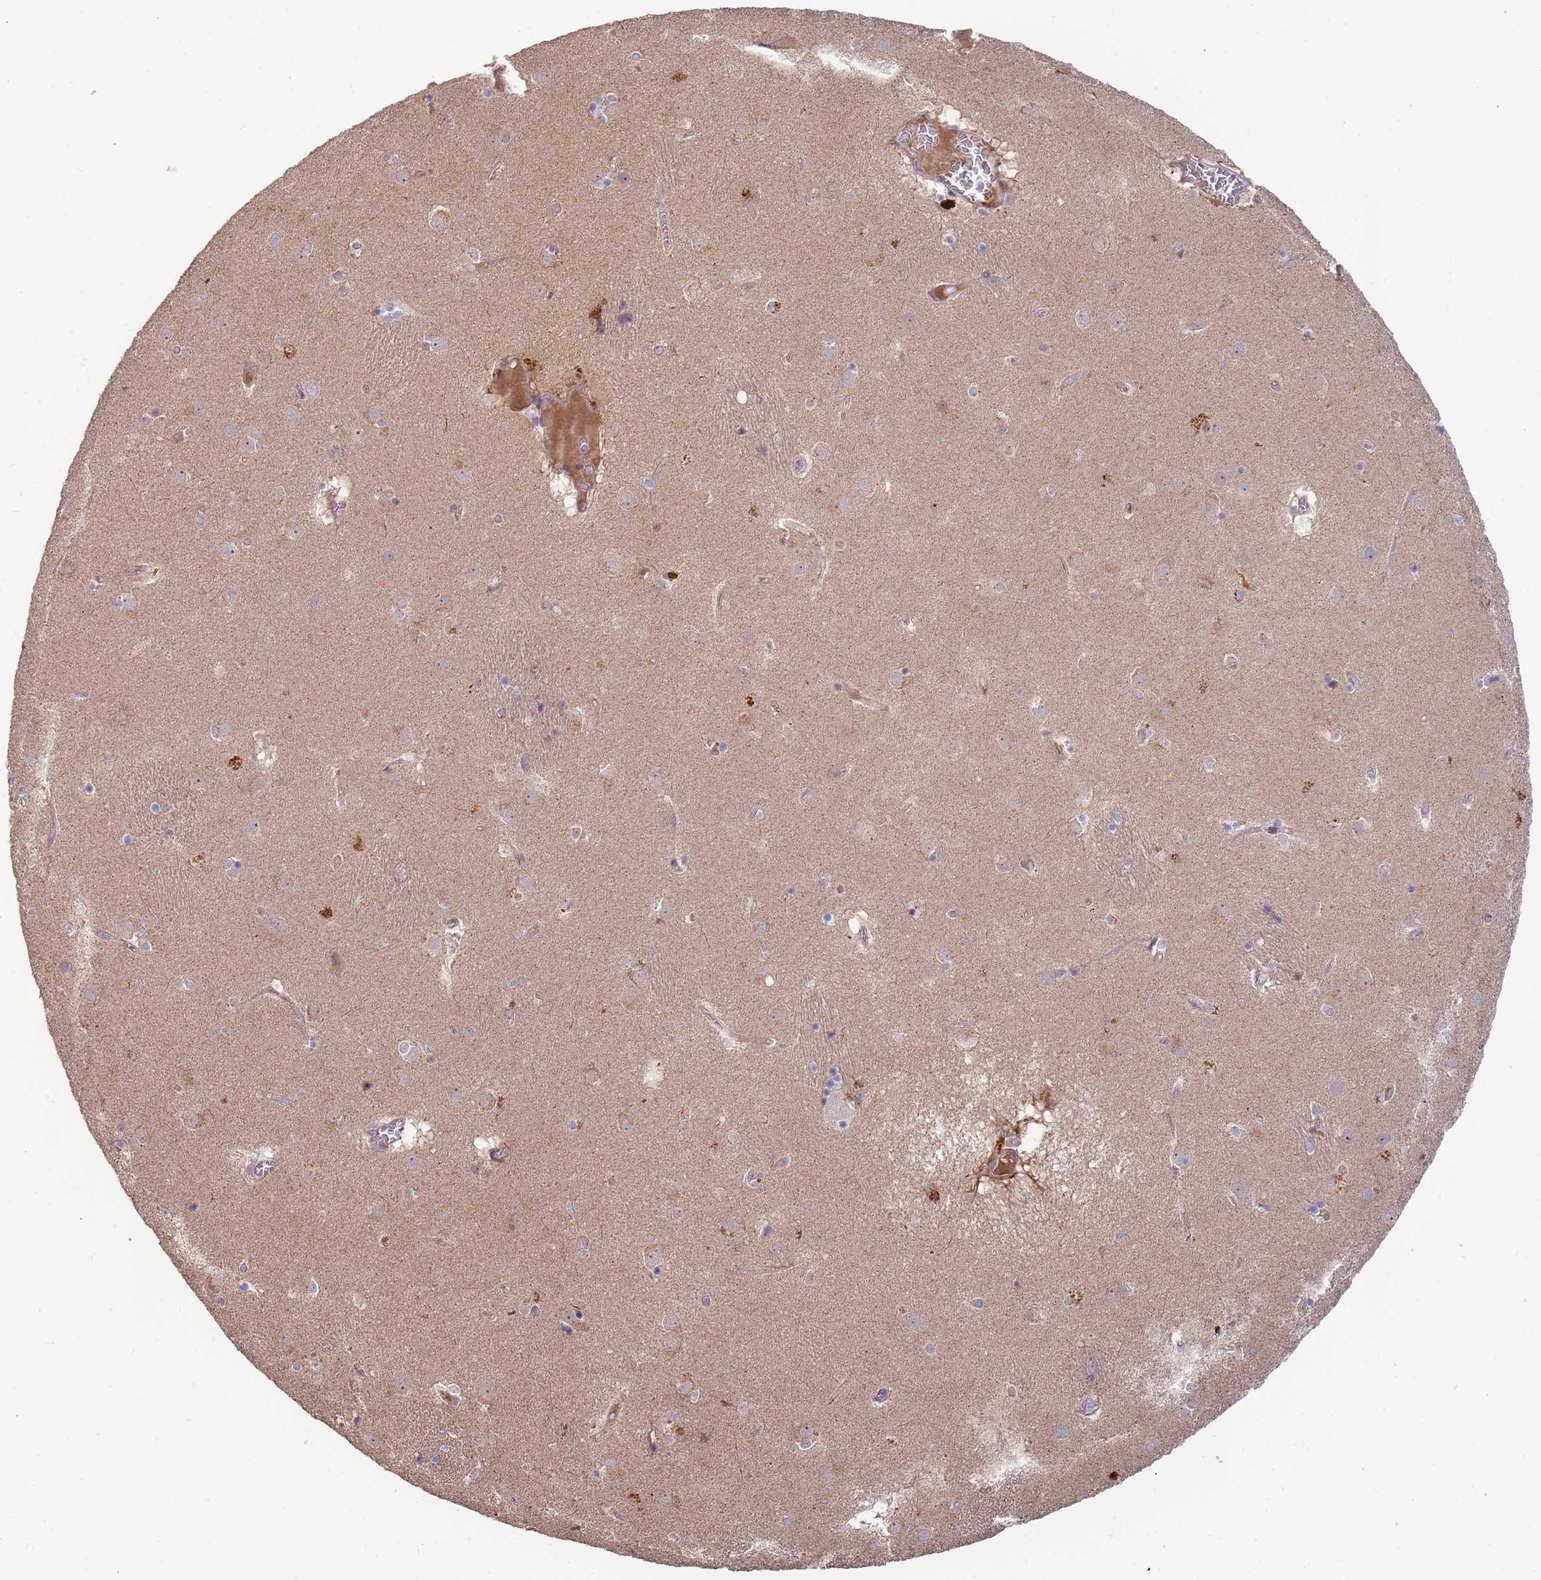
{"staining": {"intensity": "negative", "quantity": "none", "location": "none"}, "tissue": "caudate", "cell_type": "Glial cells", "image_type": "normal", "snomed": [{"axis": "morphology", "description": "Normal tissue, NOS"}, {"axis": "topography", "description": "Lateral ventricle wall"}], "caption": "A micrograph of human caudate is negative for staining in glial cells. (DAB (3,3'-diaminobenzidine) immunohistochemistry visualized using brightfield microscopy, high magnification).", "gene": "TRAPPC6B", "patient": {"sex": "male", "age": 70}}